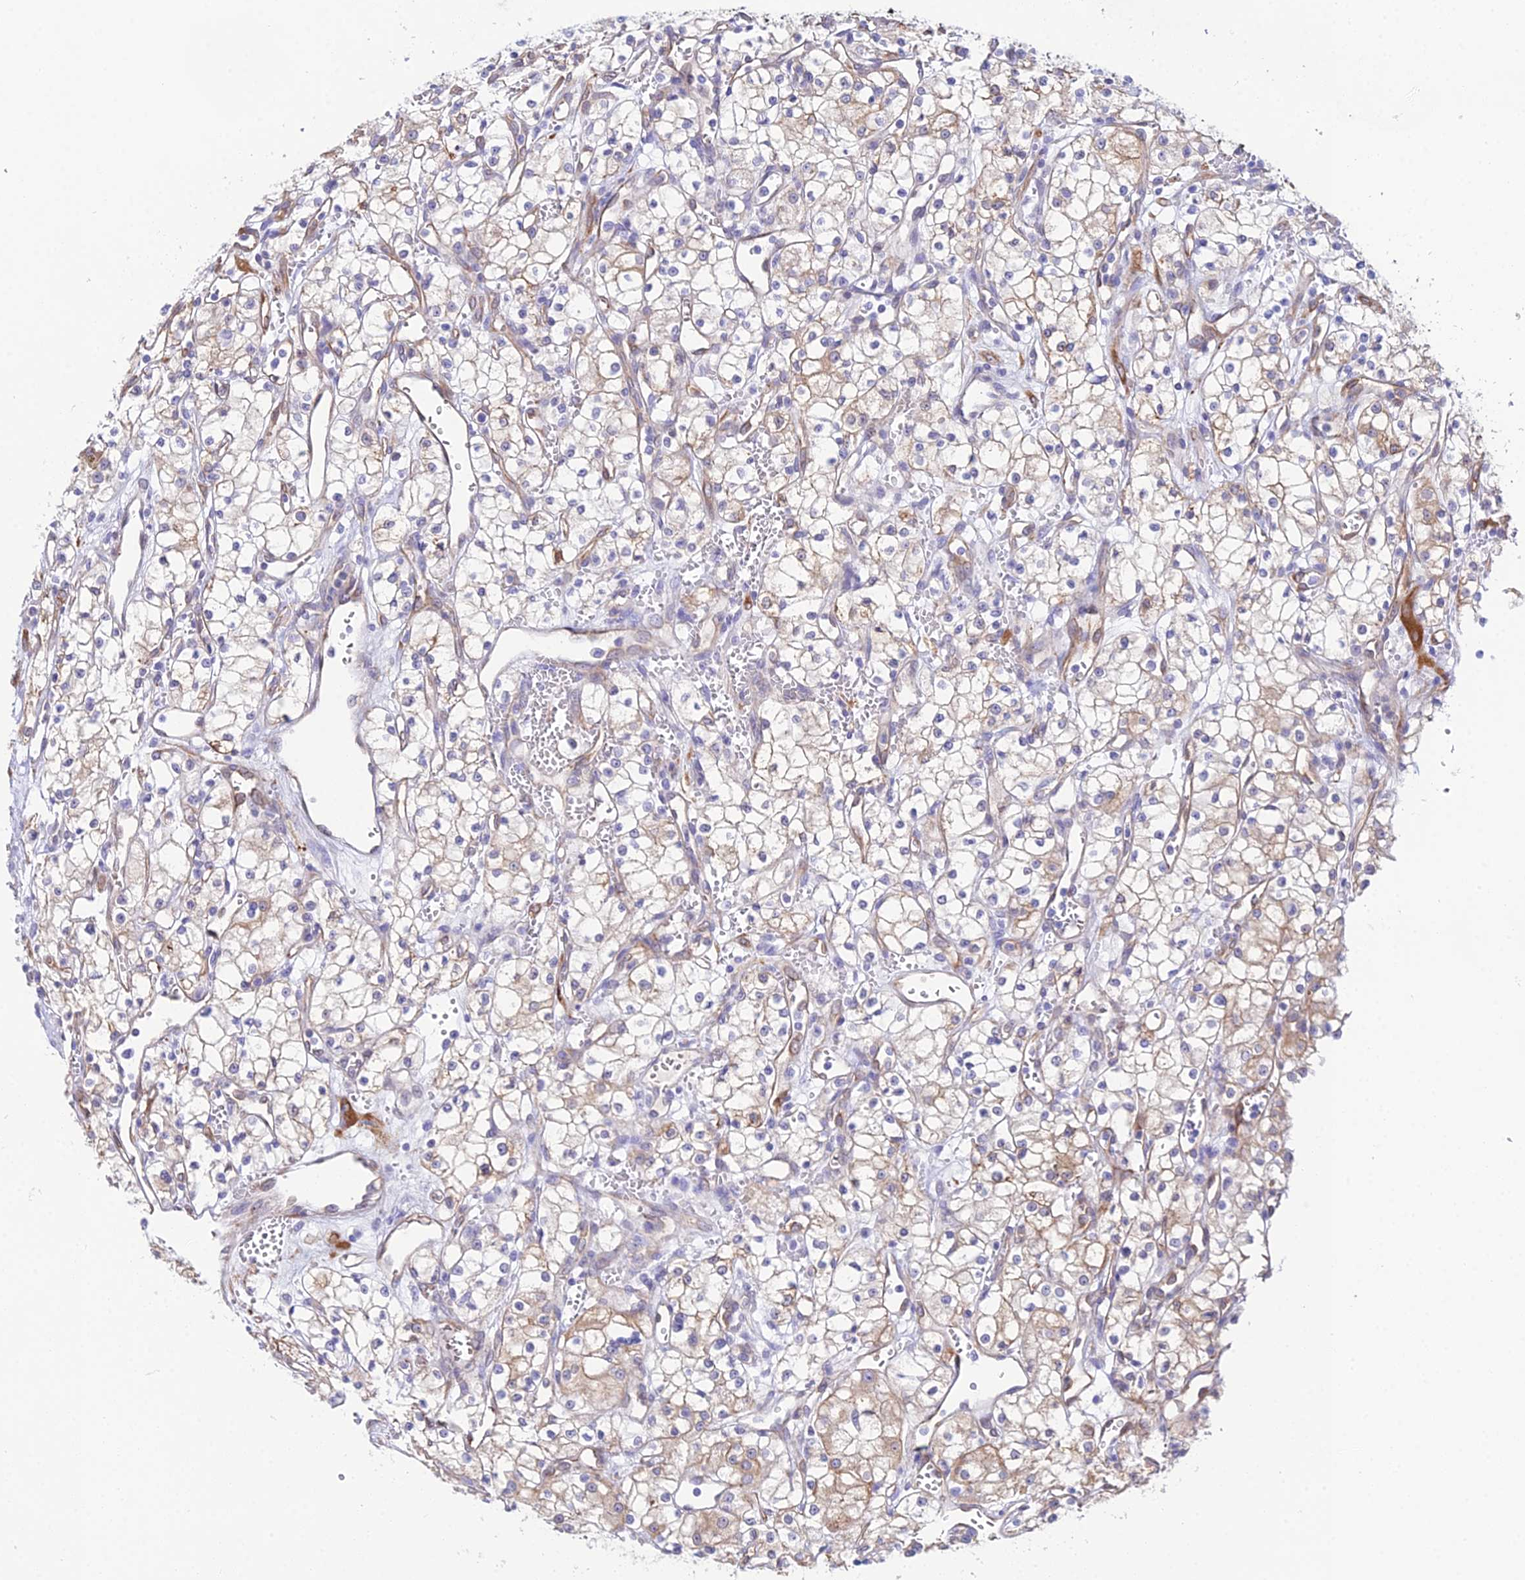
{"staining": {"intensity": "weak", "quantity": "25%-75%", "location": "cytoplasmic/membranous"}, "tissue": "renal cancer", "cell_type": "Tumor cells", "image_type": "cancer", "snomed": [{"axis": "morphology", "description": "Adenocarcinoma, NOS"}, {"axis": "topography", "description": "Kidney"}], "caption": "Immunohistochemistry (IHC) photomicrograph of human renal cancer stained for a protein (brown), which demonstrates low levels of weak cytoplasmic/membranous positivity in about 25%-75% of tumor cells.", "gene": "MXRA7", "patient": {"sex": "male", "age": 59}}